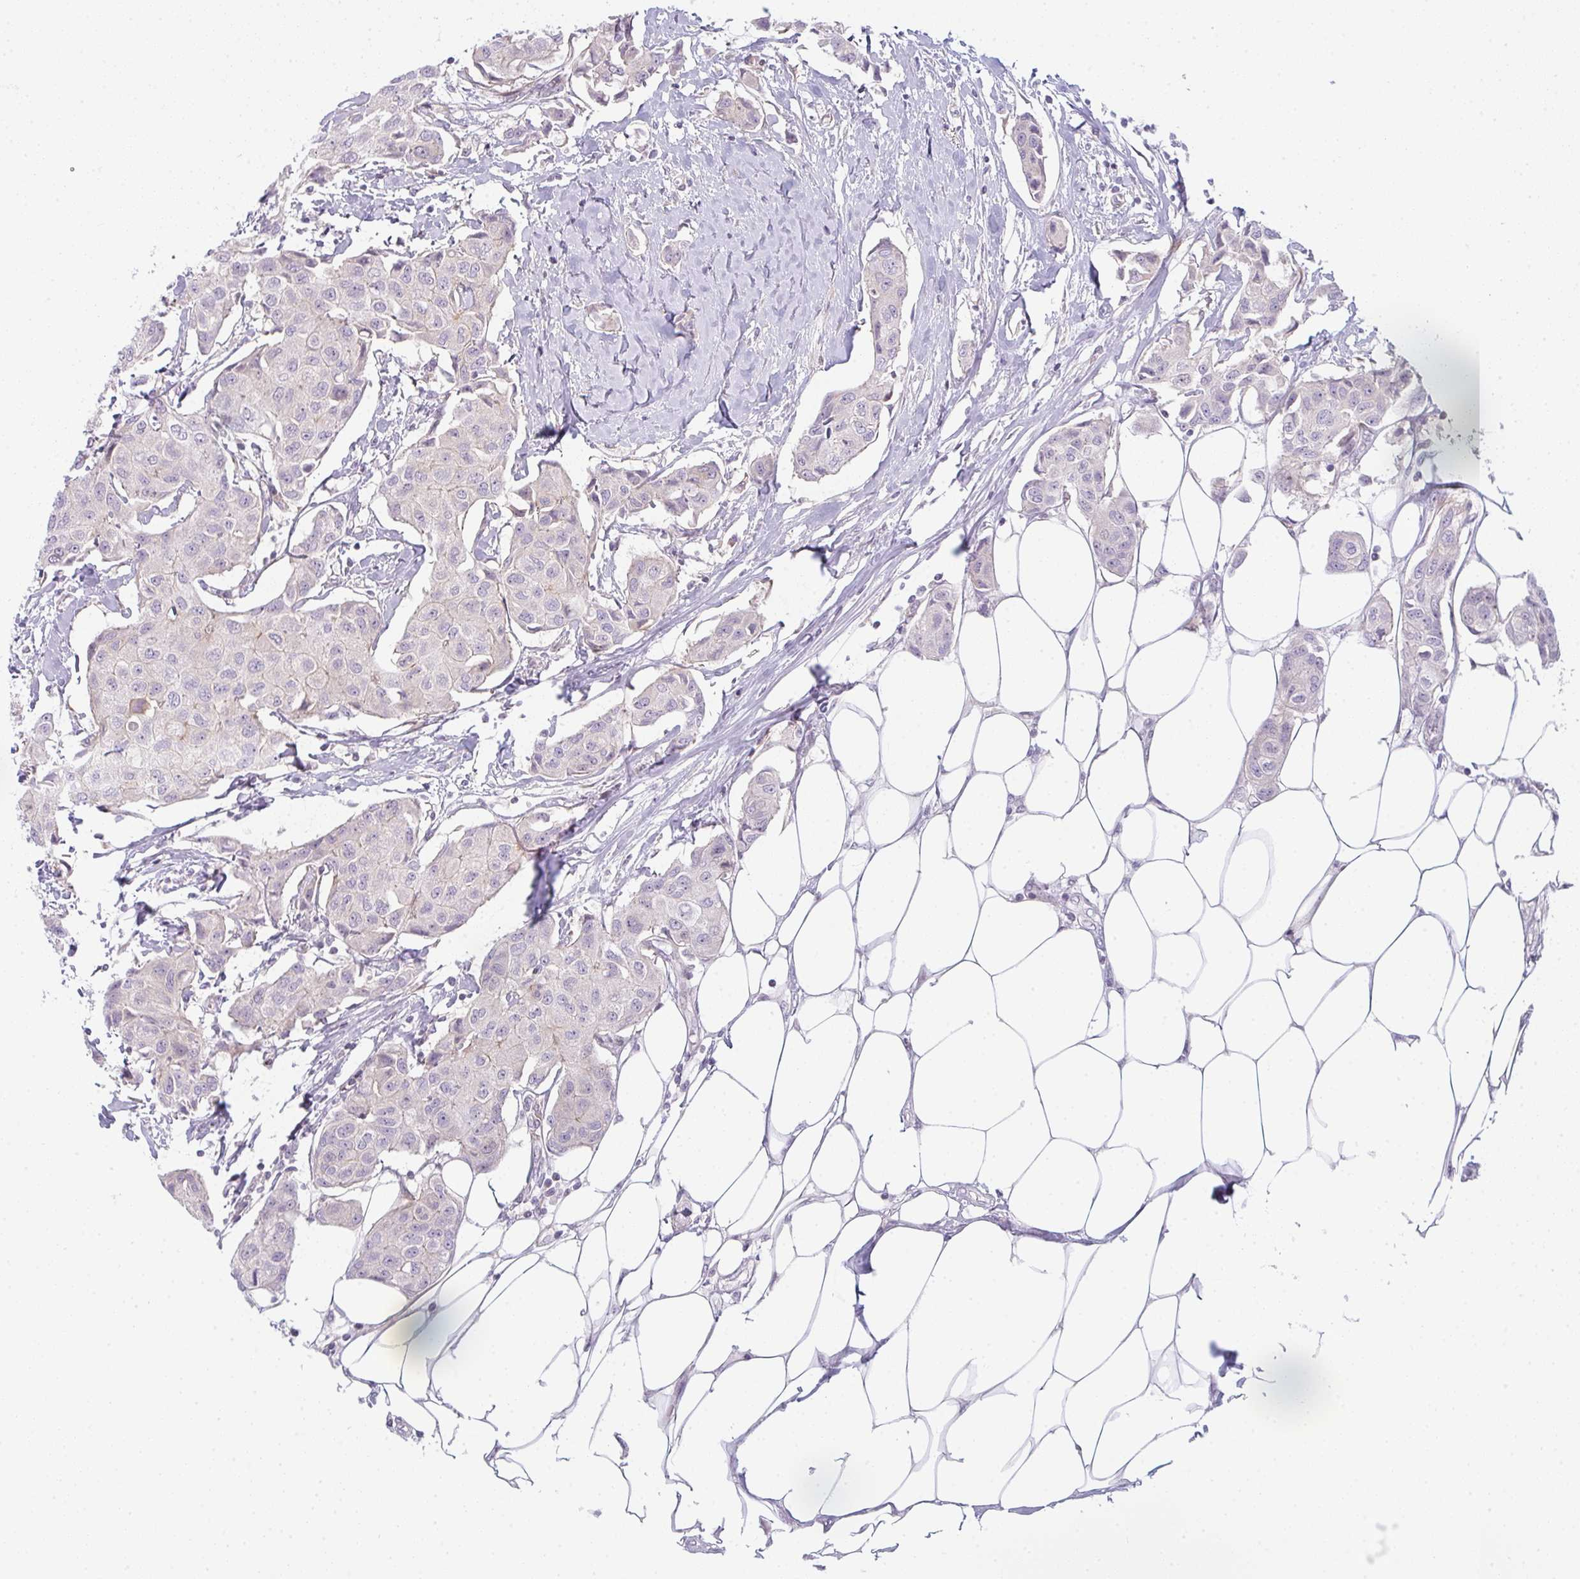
{"staining": {"intensity": "negative", "quantity": "none", "location": "none"}, "tissue": "breast cancer", "cell_type": "Tumor cells", "image_type": "cancer", "snomed": [{"axis": "morphology", "description": "Duct carcinoma"}, {"axis": "topography", "description": "Breast"}, {"axis": "topography", "description": "Lymph node"}], "caption": "High magnification brightfield microscopy of breast intraductal carcinoma stained with DAB (3,3'-diaminobenzidine) (brown) and counterstained with hematoxylin (blue): tumor cells show no significant staining.", "gene": "TMEM237", "patient": {"sex": "female", "age": 80}}